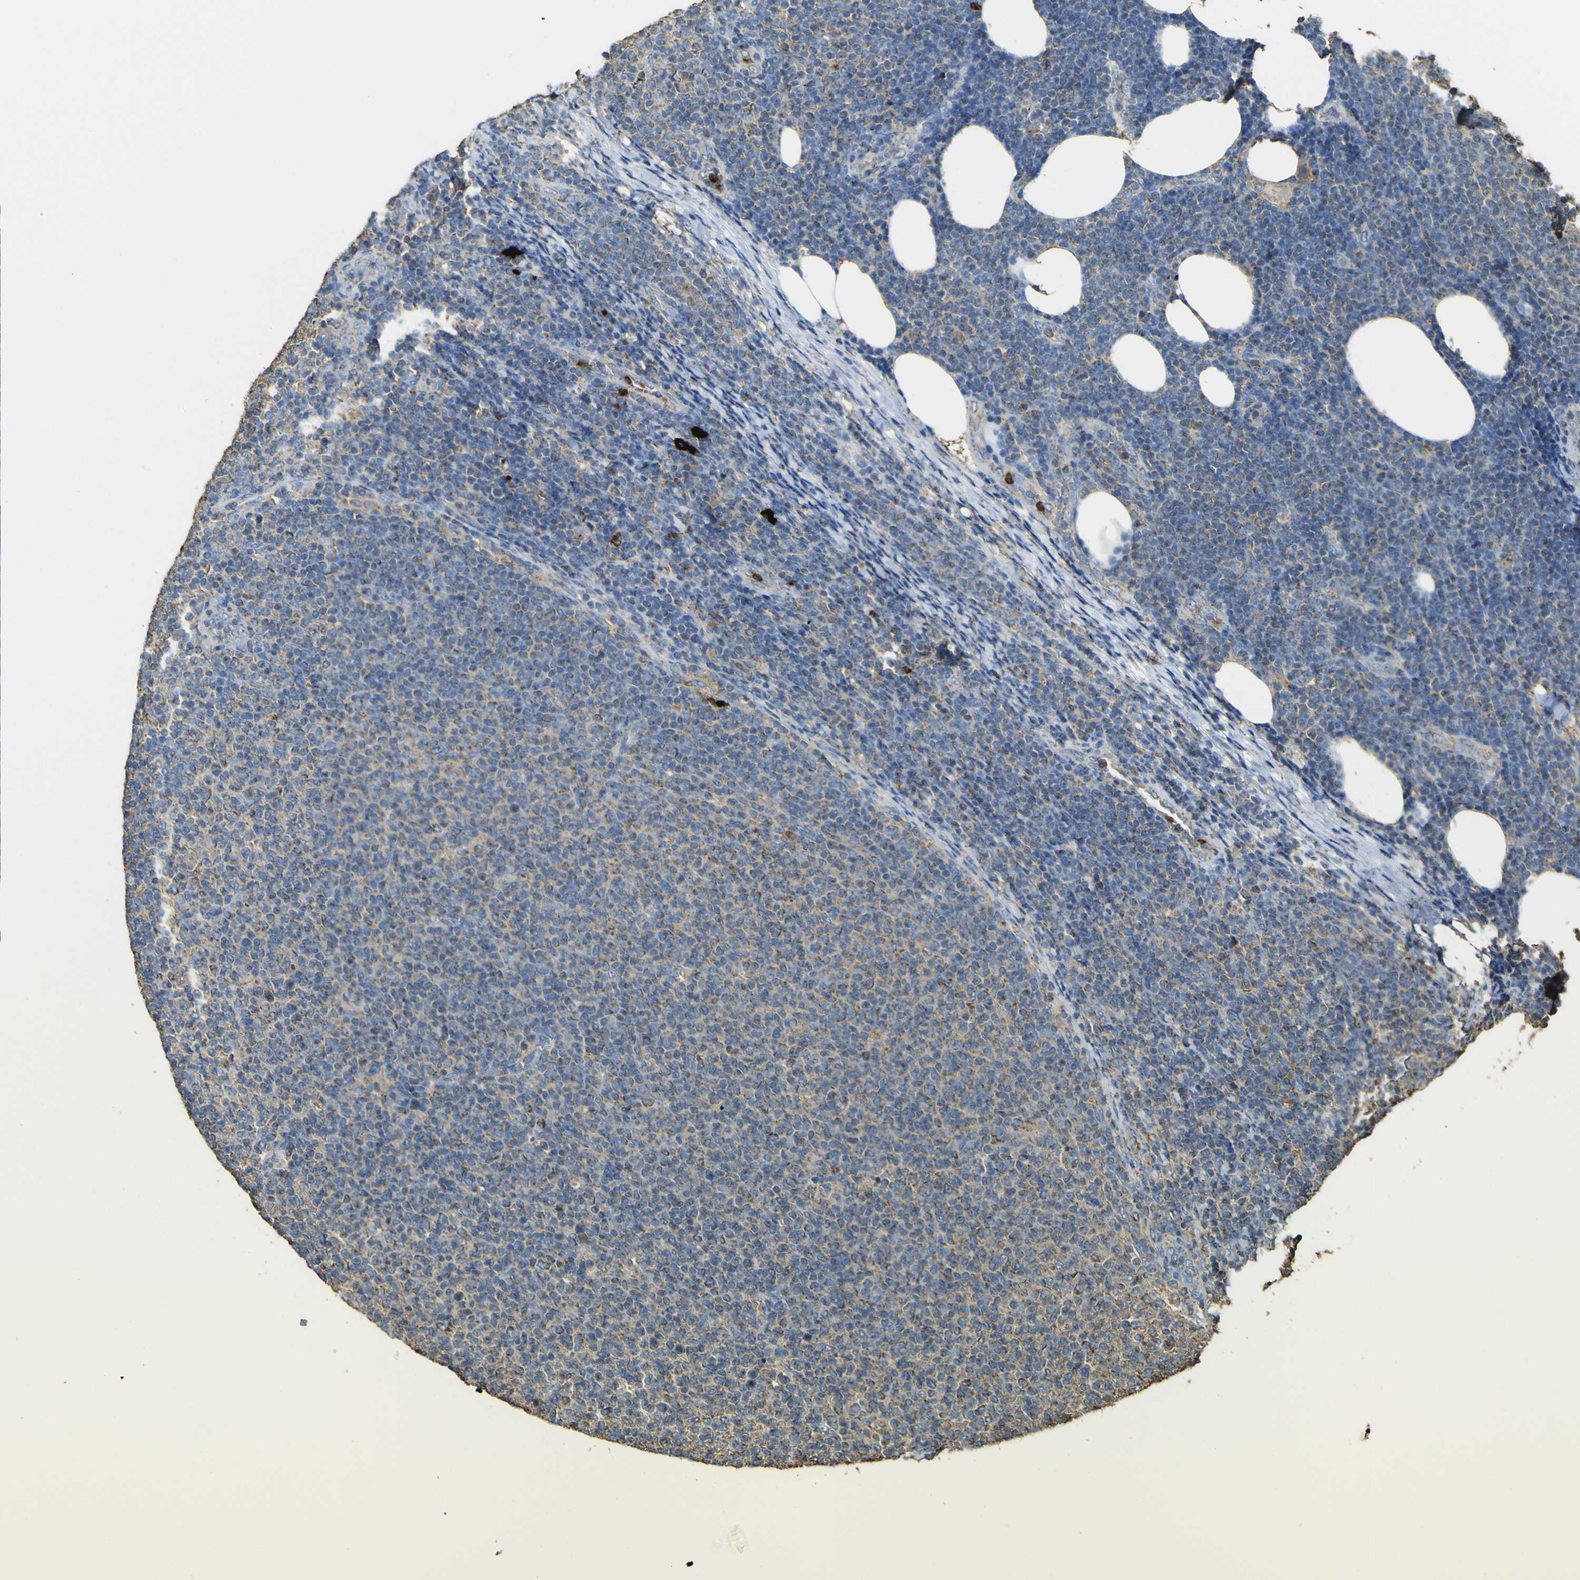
{"staining": {"intensity": "moderate", "quantity": "25%-75%", "location": "cytoplasmic/membranous"}, "tissue": "lymphoma", "cell_type": "Tumor cells", "image_type": "cancer", "snomed": [{"axis": "morphology", "description": "Malignant lymphoma, non-Hodgkin's type, Low grade"}, {"axis": "topography", "description": "Lymph node"}], "caption": "IHC (DAB) staining of human malignant lymphoma, non-Hodgkin's type (low-grade) reveals moderate cytoplasmic/membranous protein expression in about 25%-75% of tumor cells.", "gene": "ACSL3", "patient": {"sex": "male", "age": 66}}